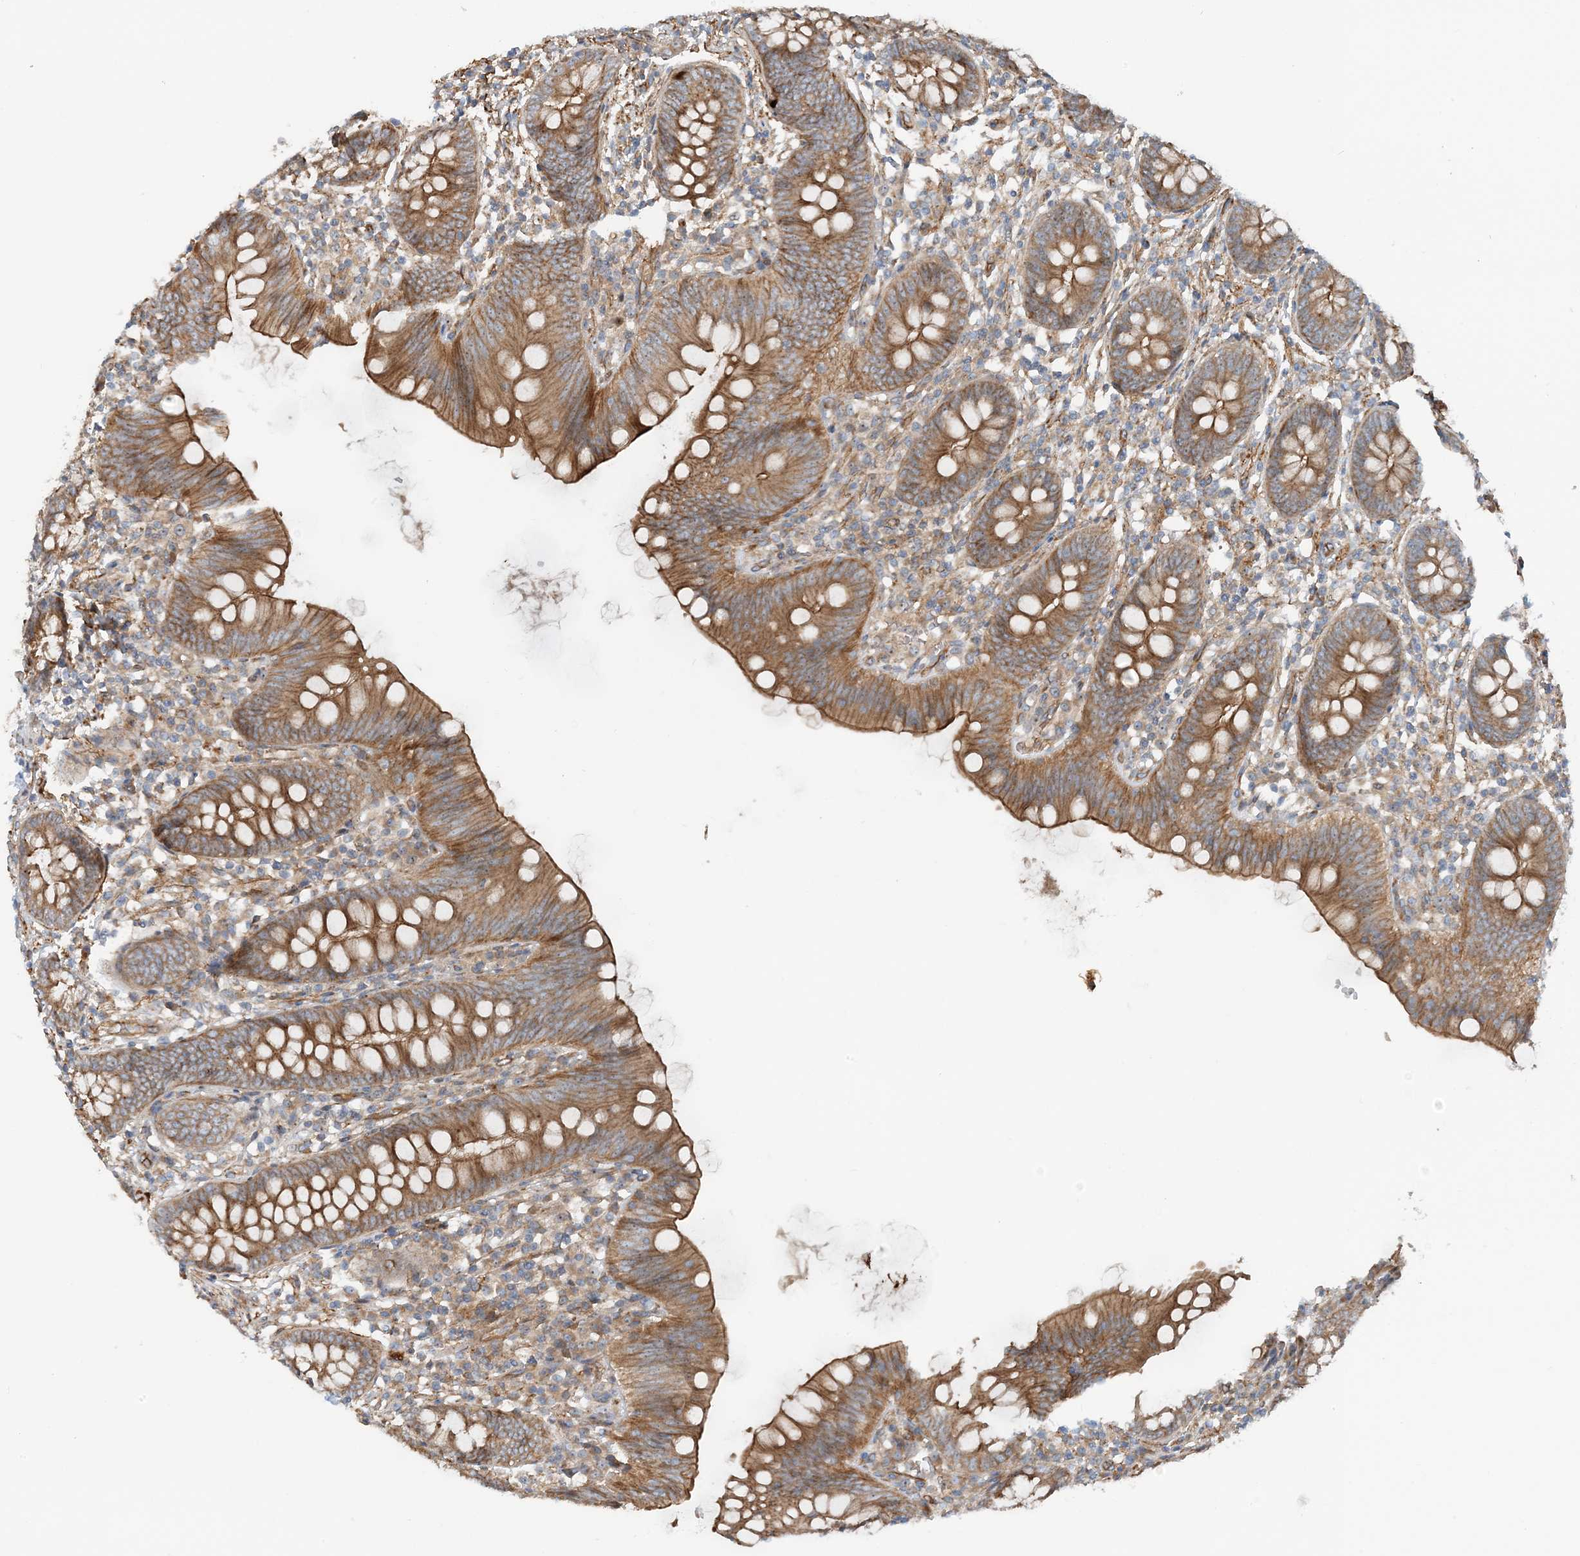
{"staining": {"intensity": "moderate", "quantity": ">75%", "location": "cytoplasmic/membranous"}, "tissue": "appendix", "cell_type": "Glandular cells", "image_type": "normal", "snomed": [{"axis": "morphology", "description": "Normal tissue, NOS"}, {"axis": "topography", "description": "Appendix"}], "caption": "Appendix stained with immunohistochemistry shows moderate cytoplasmic/membranous expression in approximately >75% of glandular cells. Using DAB (3,3'-diaminobenzidine) (brown) and hematoxylin (blue) stains, captured at high magnification using brightfield microscopy.", "gene": "MYL5", "patient": {"sex": "female", "age": 62}}